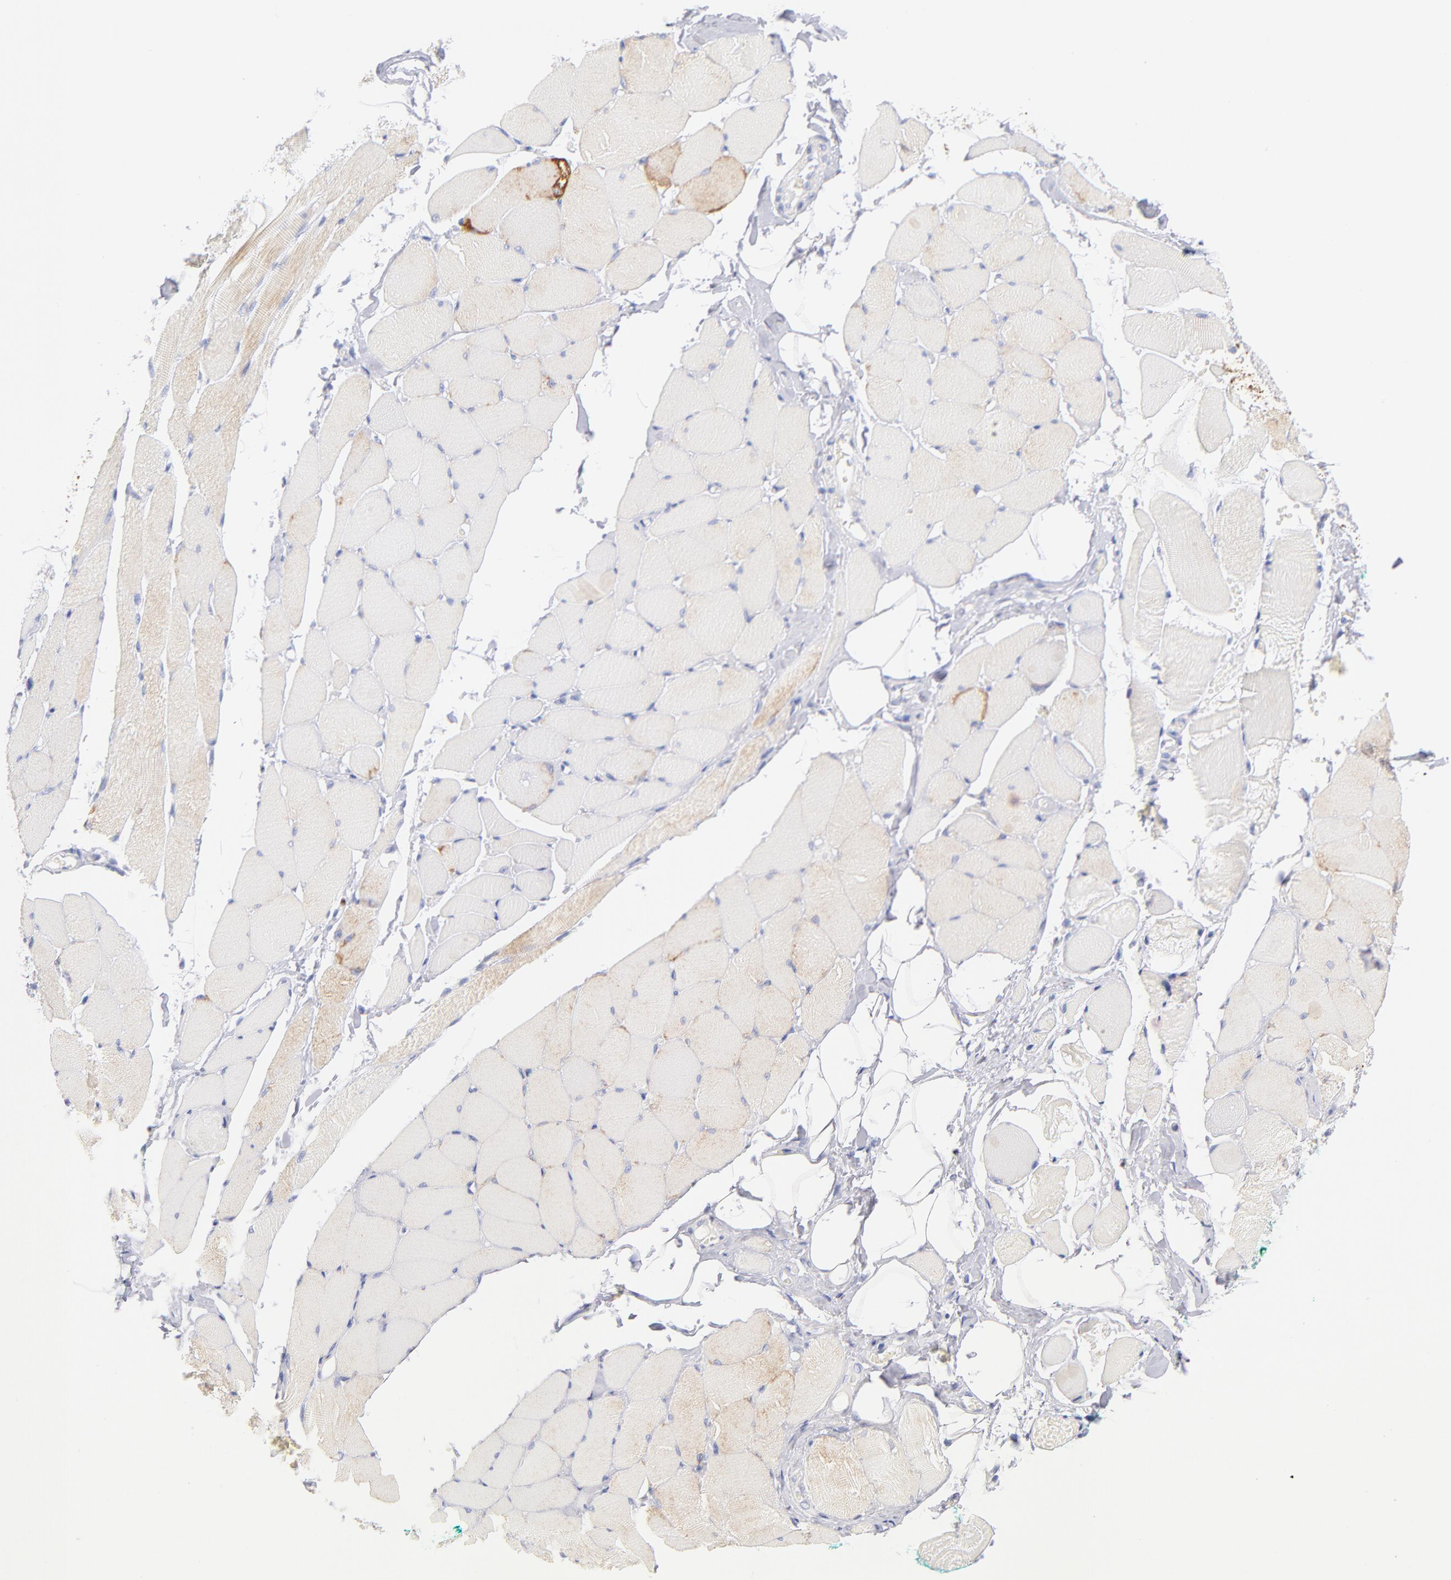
{"staining": {"intensity": "weak", "quantity": "<25%", "location": "cytoplasmic/membranous"}, "tissue": "skeletal muscle", "cell_type": "Myocytes", "image_type": "normal", "snomed": [{"axis": "morphology", "description": "Normal tissue, NOS"}, {"axis": "topography", "description": "Skeletal muscle"}, {"axis": "topography", "description": "Peripheral nerve tissue"}], "caption": "DAB immunohistochemical staining of benign human skeletal muscle exhibits no significant positivity in myocytes.", "gene": "AIFM1", "patient": {"sex": "female", "age": 84}}